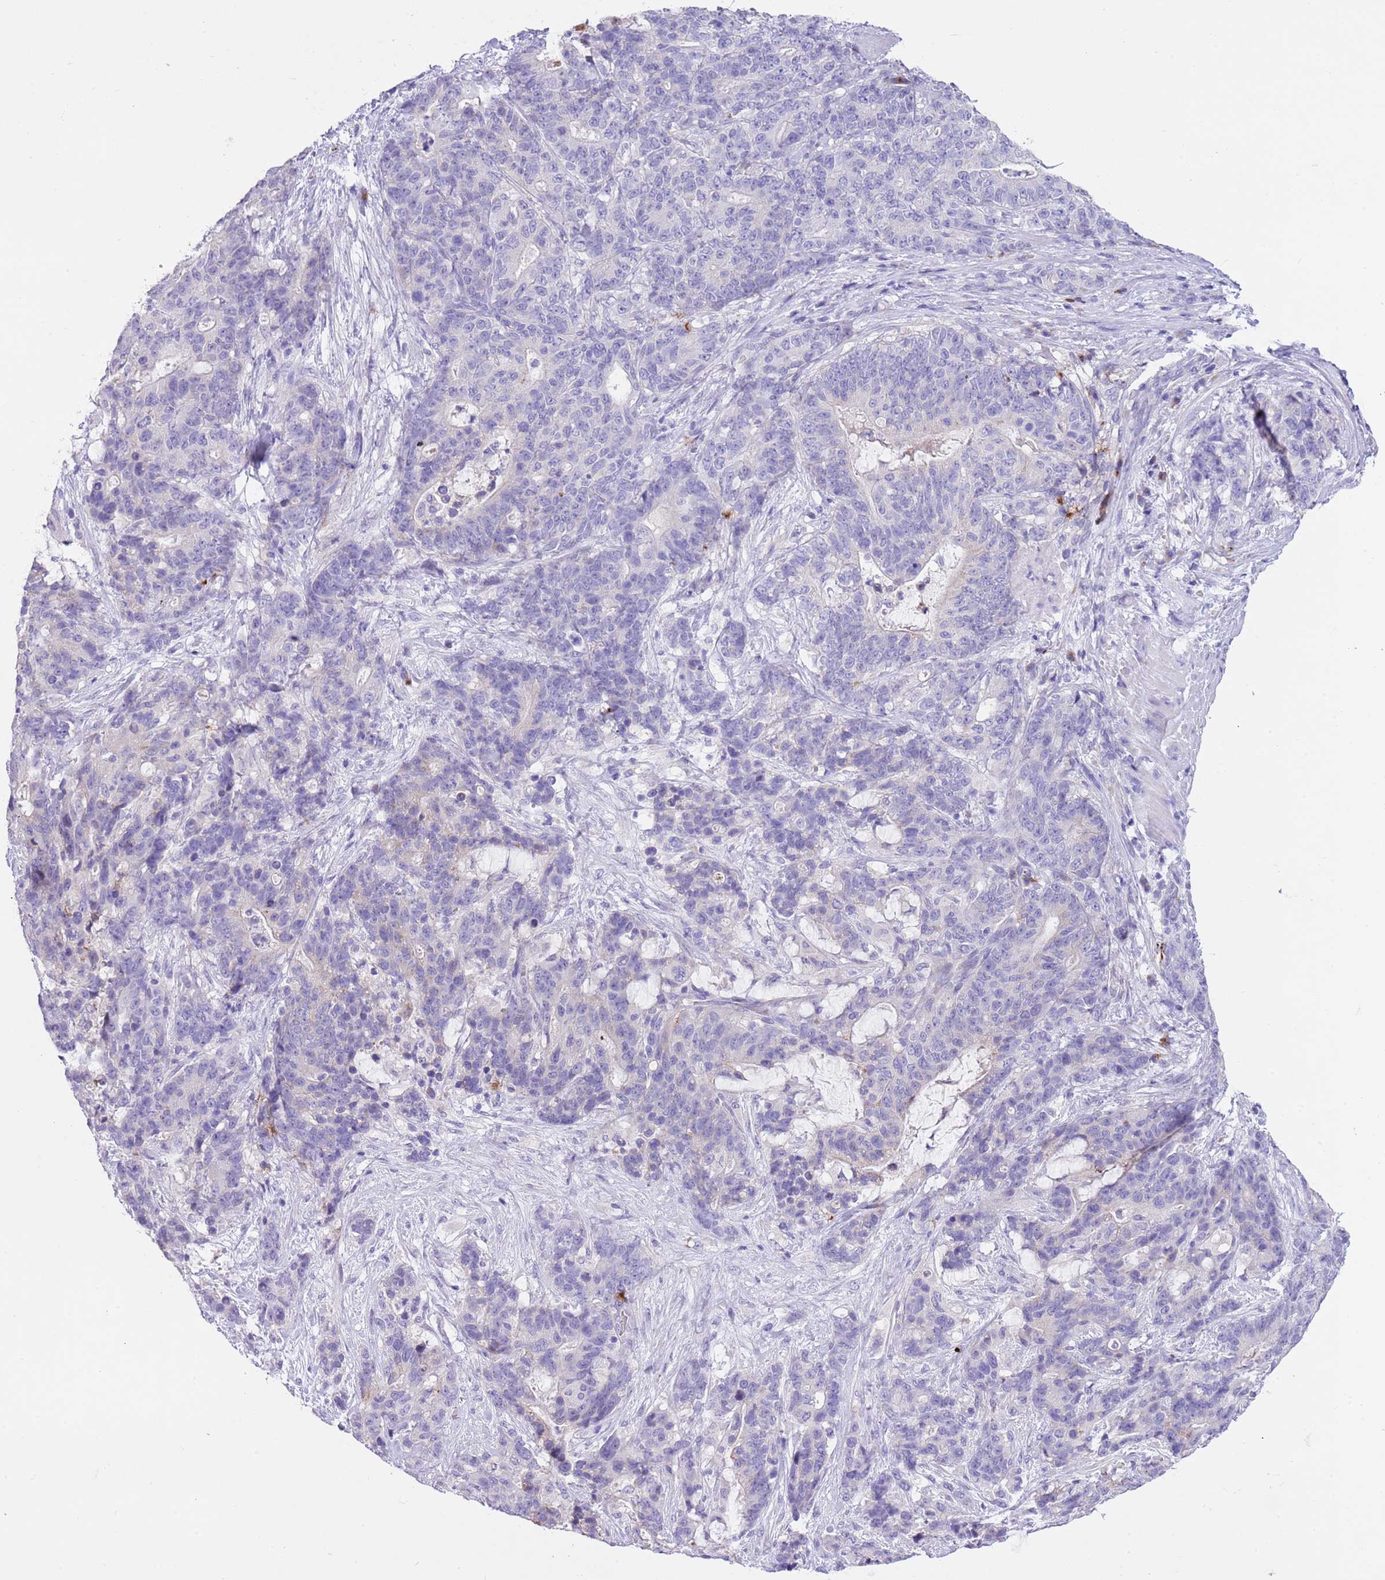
{"staining": {"intensity": "negative", "quantity": "none", "location": "none"}, "tissue": "stomach cancer", "cell_type": "Tumor cells", "image_type": "cancer", "snomed": [{"axis": "morphology", "description": "Normal tissue, NOS"}, {"axis": "morphology", "description": "Adenocarcinoma, NOS"}, {"axis": "topography", "description": "Stomach"}], "caption": "Immunohistochemistry micrograph of neoplastic tissue: adenocarcinoma (stomach) stained with DAB (3,3'-diaminobenzidine) displays no significant protein positivity in tumor cells. (Immunohistochemistry, brightfield microscopy, high magnification).", "gene": "CLEC2A", "patient": {"sex": "female", "age": 64}}